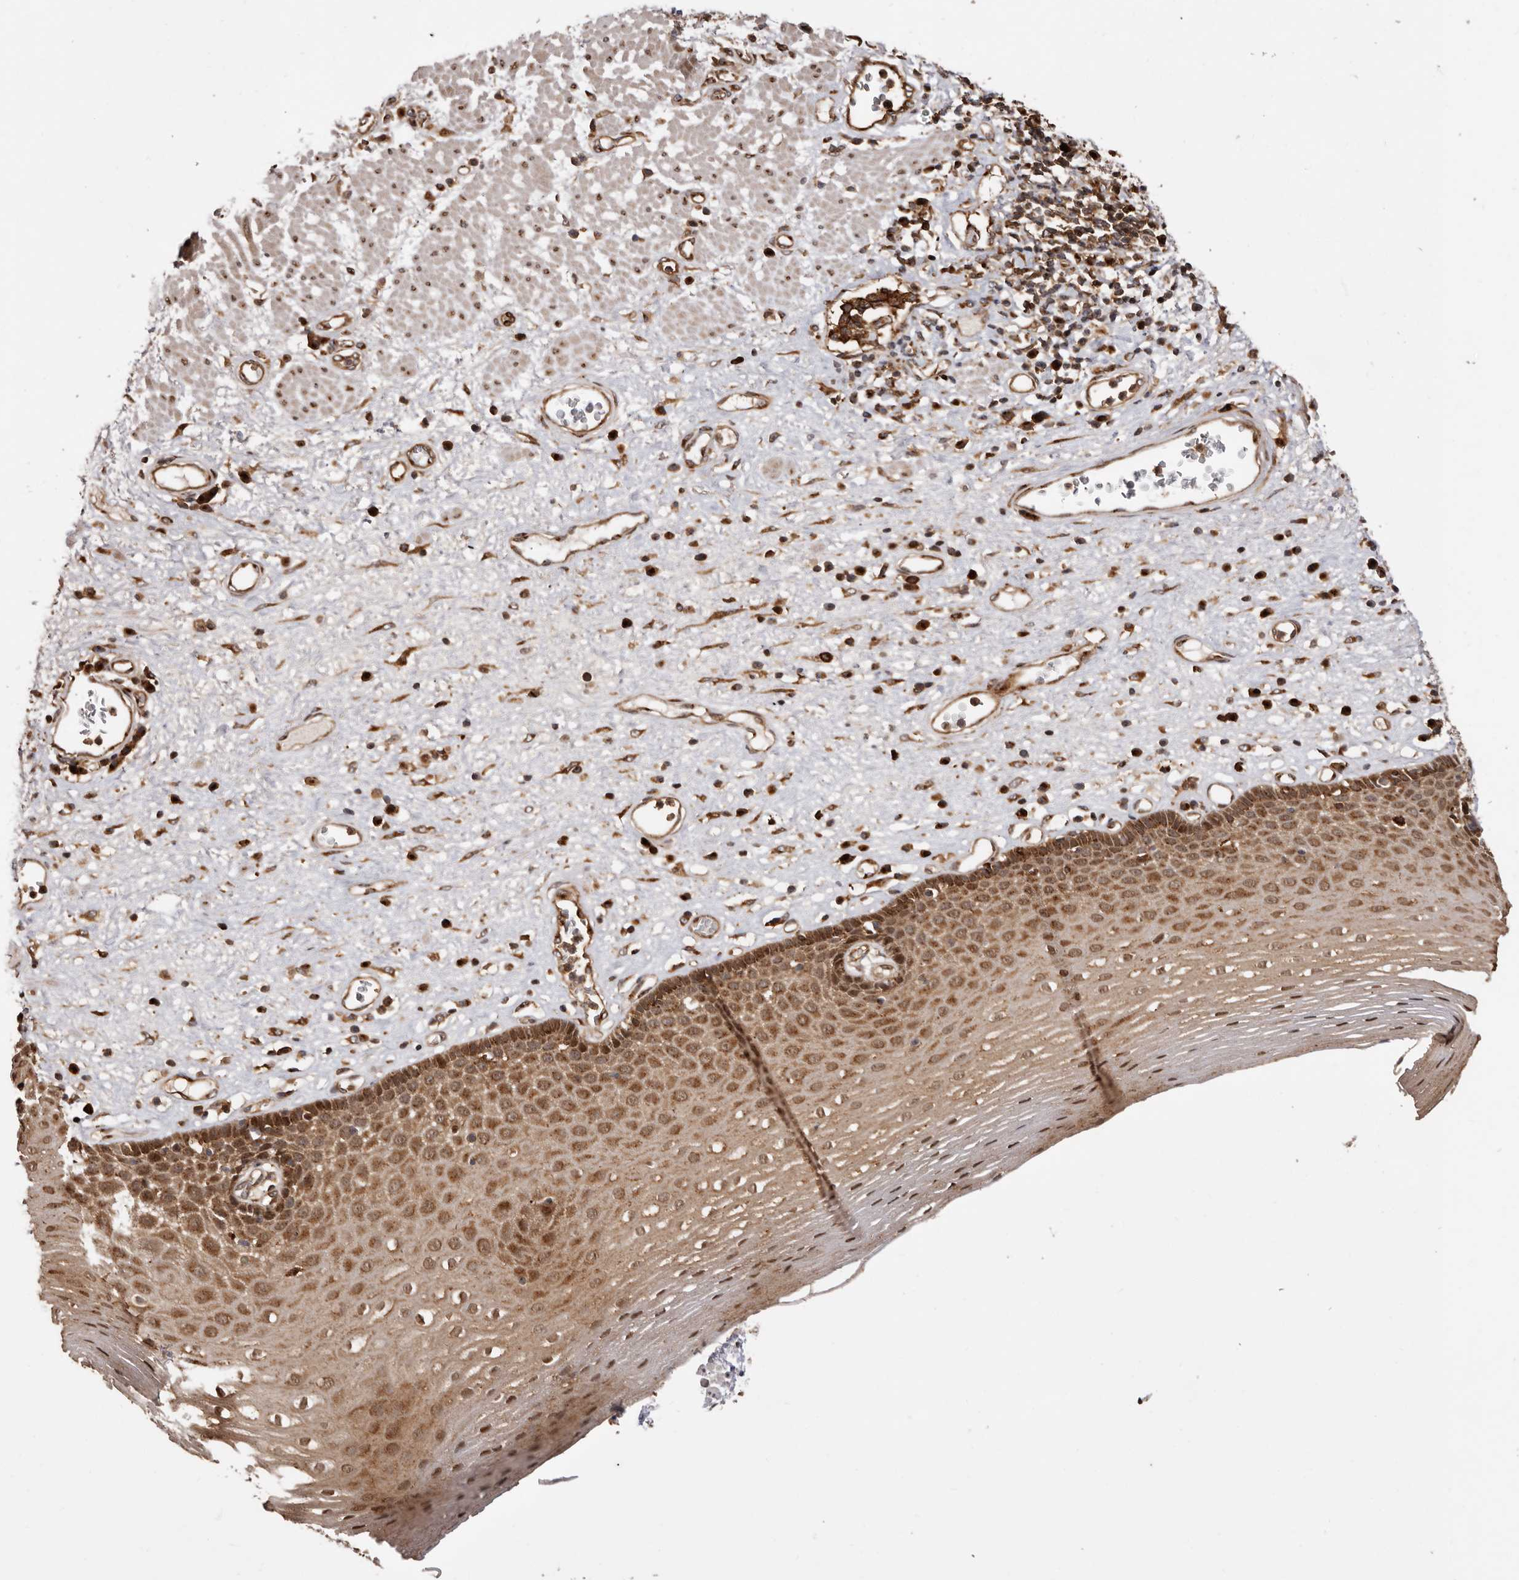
{"staining": {"intensity": "strong", "quantity": ">75%", "location": "cytoplasmic/membranous,nuclear"}, "tissue": "esophagus", "cell_type": "Squamous epithelial cells", "image_type": "normal", "snomed": [{"axis": "morphology", "description": "Normal tissue, NOS"}, {"axis": "morphology", "description": "Adenocarcinoma, NOS"}, {"axis": "topography", "description": "Esophagus"}], "caption": "Immunohistochemical staining of benign esophagus displays >75% levels of strong cytoplasmic/membranous,nuclear protein staining in approximately >75% of squamous epithelial cells.", "gene": "GPR27", "patient": {"sex": "male", "age": 62}}